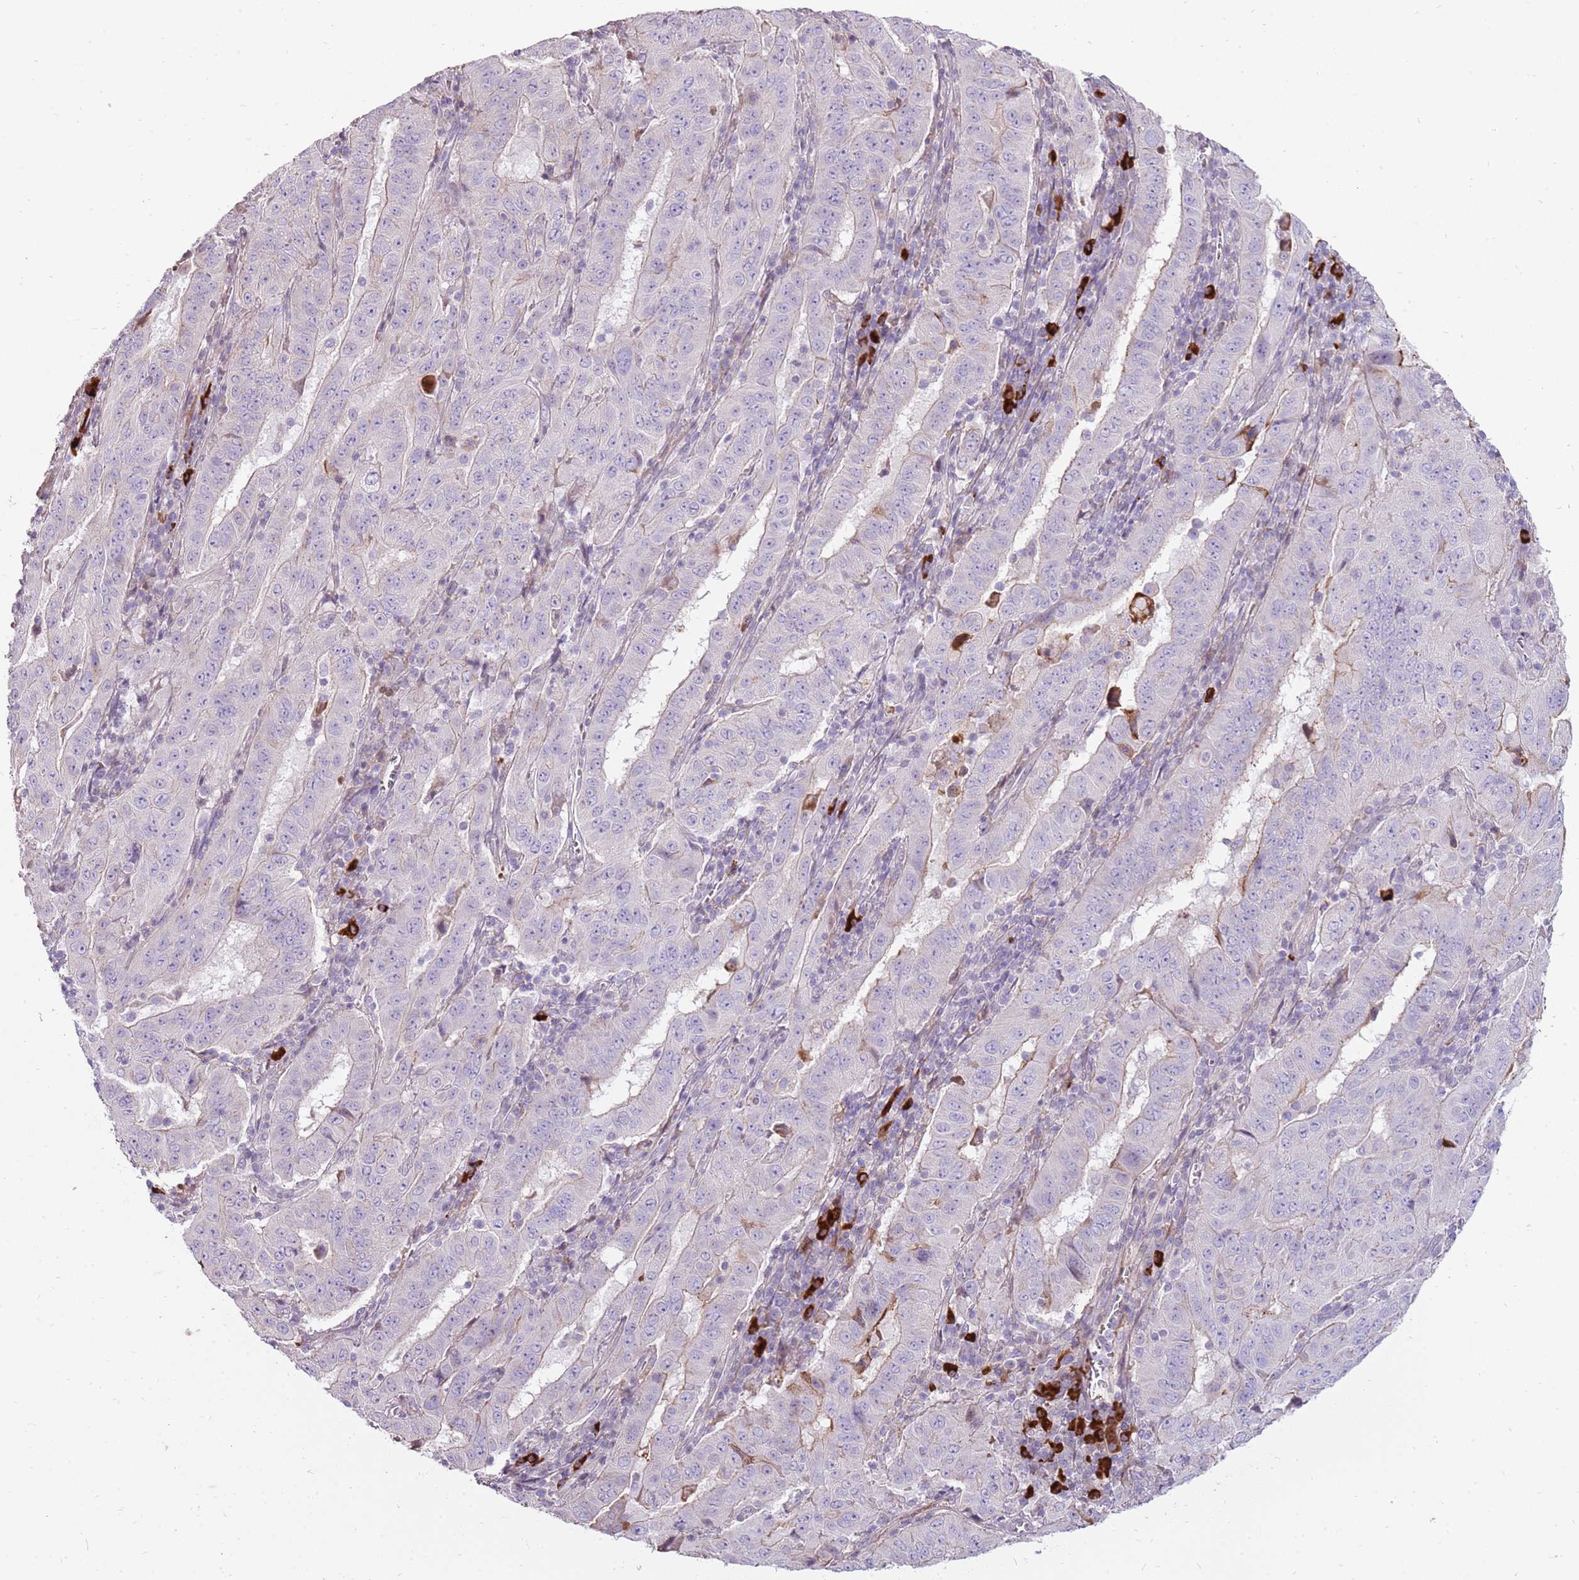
{"staining": {"intensity": "negative", "quantity": "none", "location": "none"}, "tissue": "pancreatic cancer", "cell_type": "Tumor cells", "image_type": "cancer", "snomed": [{"axis": "morphology", "description": "Adenocarcinoma, NOS"}, {"axis": "topography", "description": "Pancreas"}], "caption": "Pancreatic adenocarcinoma was stained to show a protein in brown. There is no significant expression in tumor cells. (Stains: DAB IHC with hematoxylin counter stain, Microscopy: brightfield microscopy at high magnification).", "gene": "MCUB", "patient": {"sex": "male", "age": 63}}